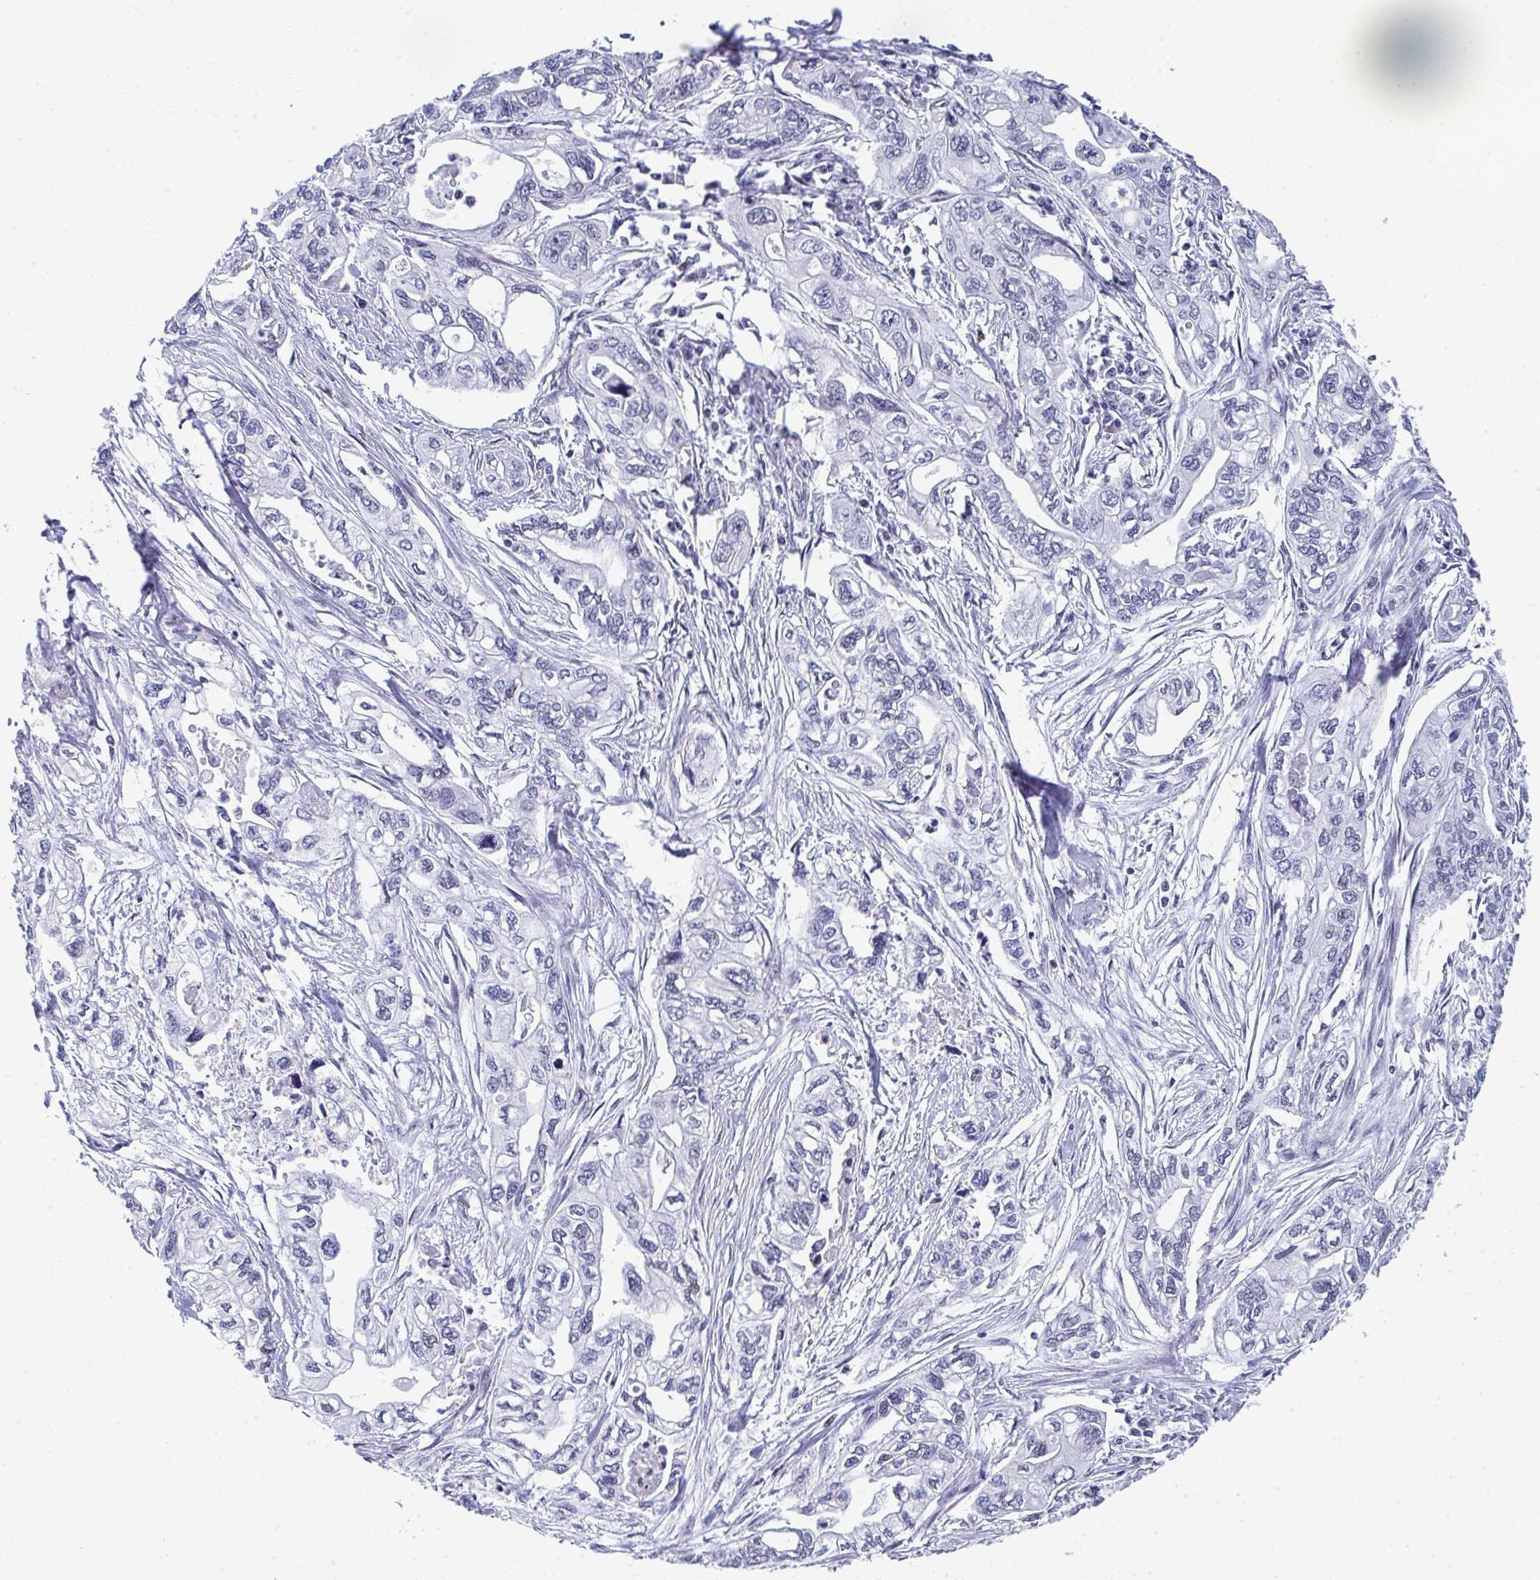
{"staining": {"intensity": "negative", "quantity": "none", "location": "none"}, "tissue": "pancreatic cancer", "cell_type": "Tumor cells", "image_type": "cancer", "snomed": [{"axis": "morphology", "description": "Adenocarcinoma, NOS"}, {"axis": "topography", "description": "Pancreas"}], "caption": "This is an immunohistochemistry (IHC) micrograph of human pancreatic cancer (adenocarcinoma). There is no staining in tumor cells.", "gene": "JDP2", "patient": {"sex": "male", "age": 68}}